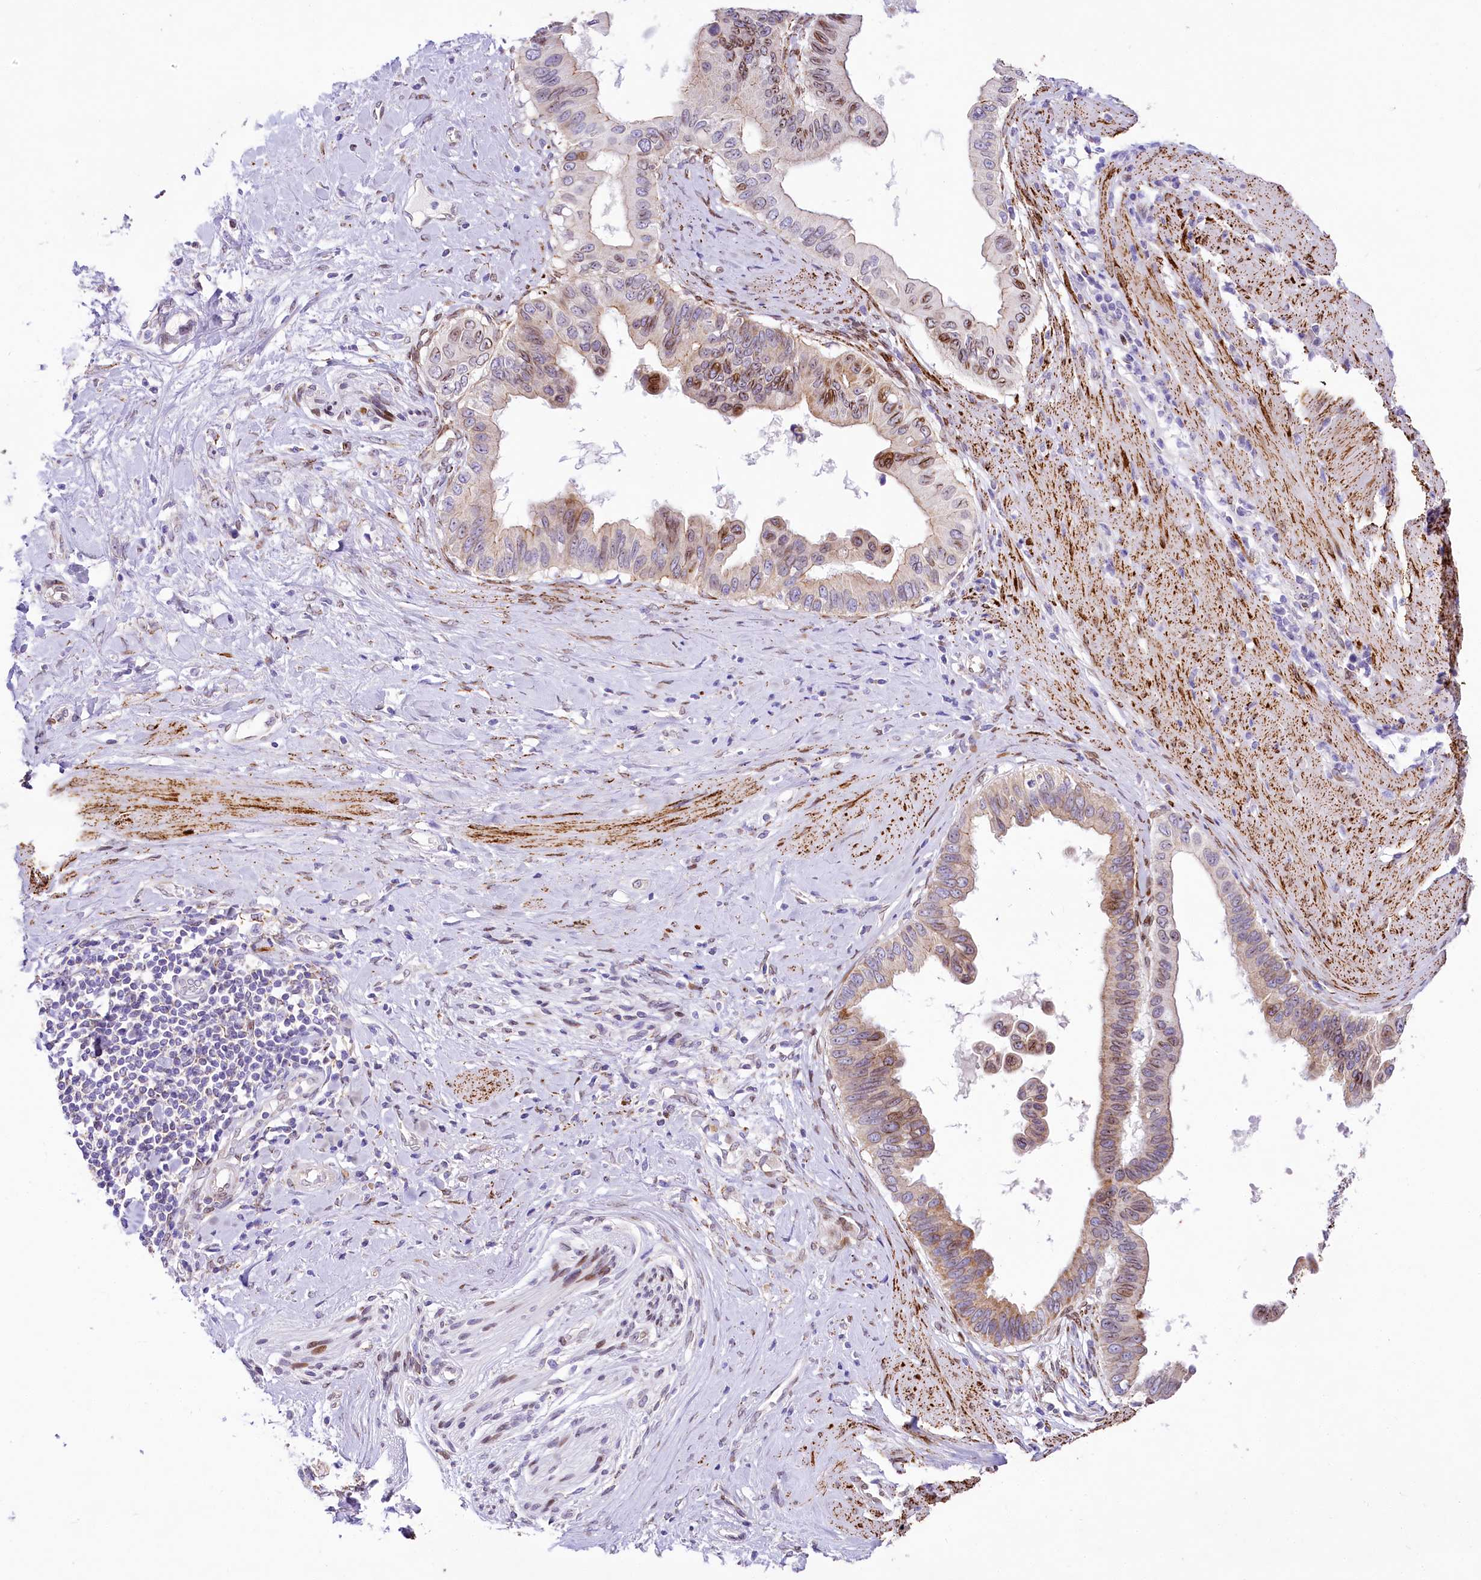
{"staining": {"intensity": "moderate", "quantity": "25%-75%", "location": "cytoplasmic/membranous,nuclear"}, "tissue": "pancreatic cancer", "cell_type": "Tumor cells", "image_type": "cancer", "snomed": [{"axis": "morphology", "description": "Adenocarcinoma, NOS"}, {"axis": "topography", "description": "Pancreas"}], "caption": "A brown stain labels moderate cytoplasmic/membranous and nuclear positivity of a protein in human pancreatic adenocarcinoma tumor cells.", "gene": "PPIP5K2", "patient": {"sex": "female", "age": 56}}